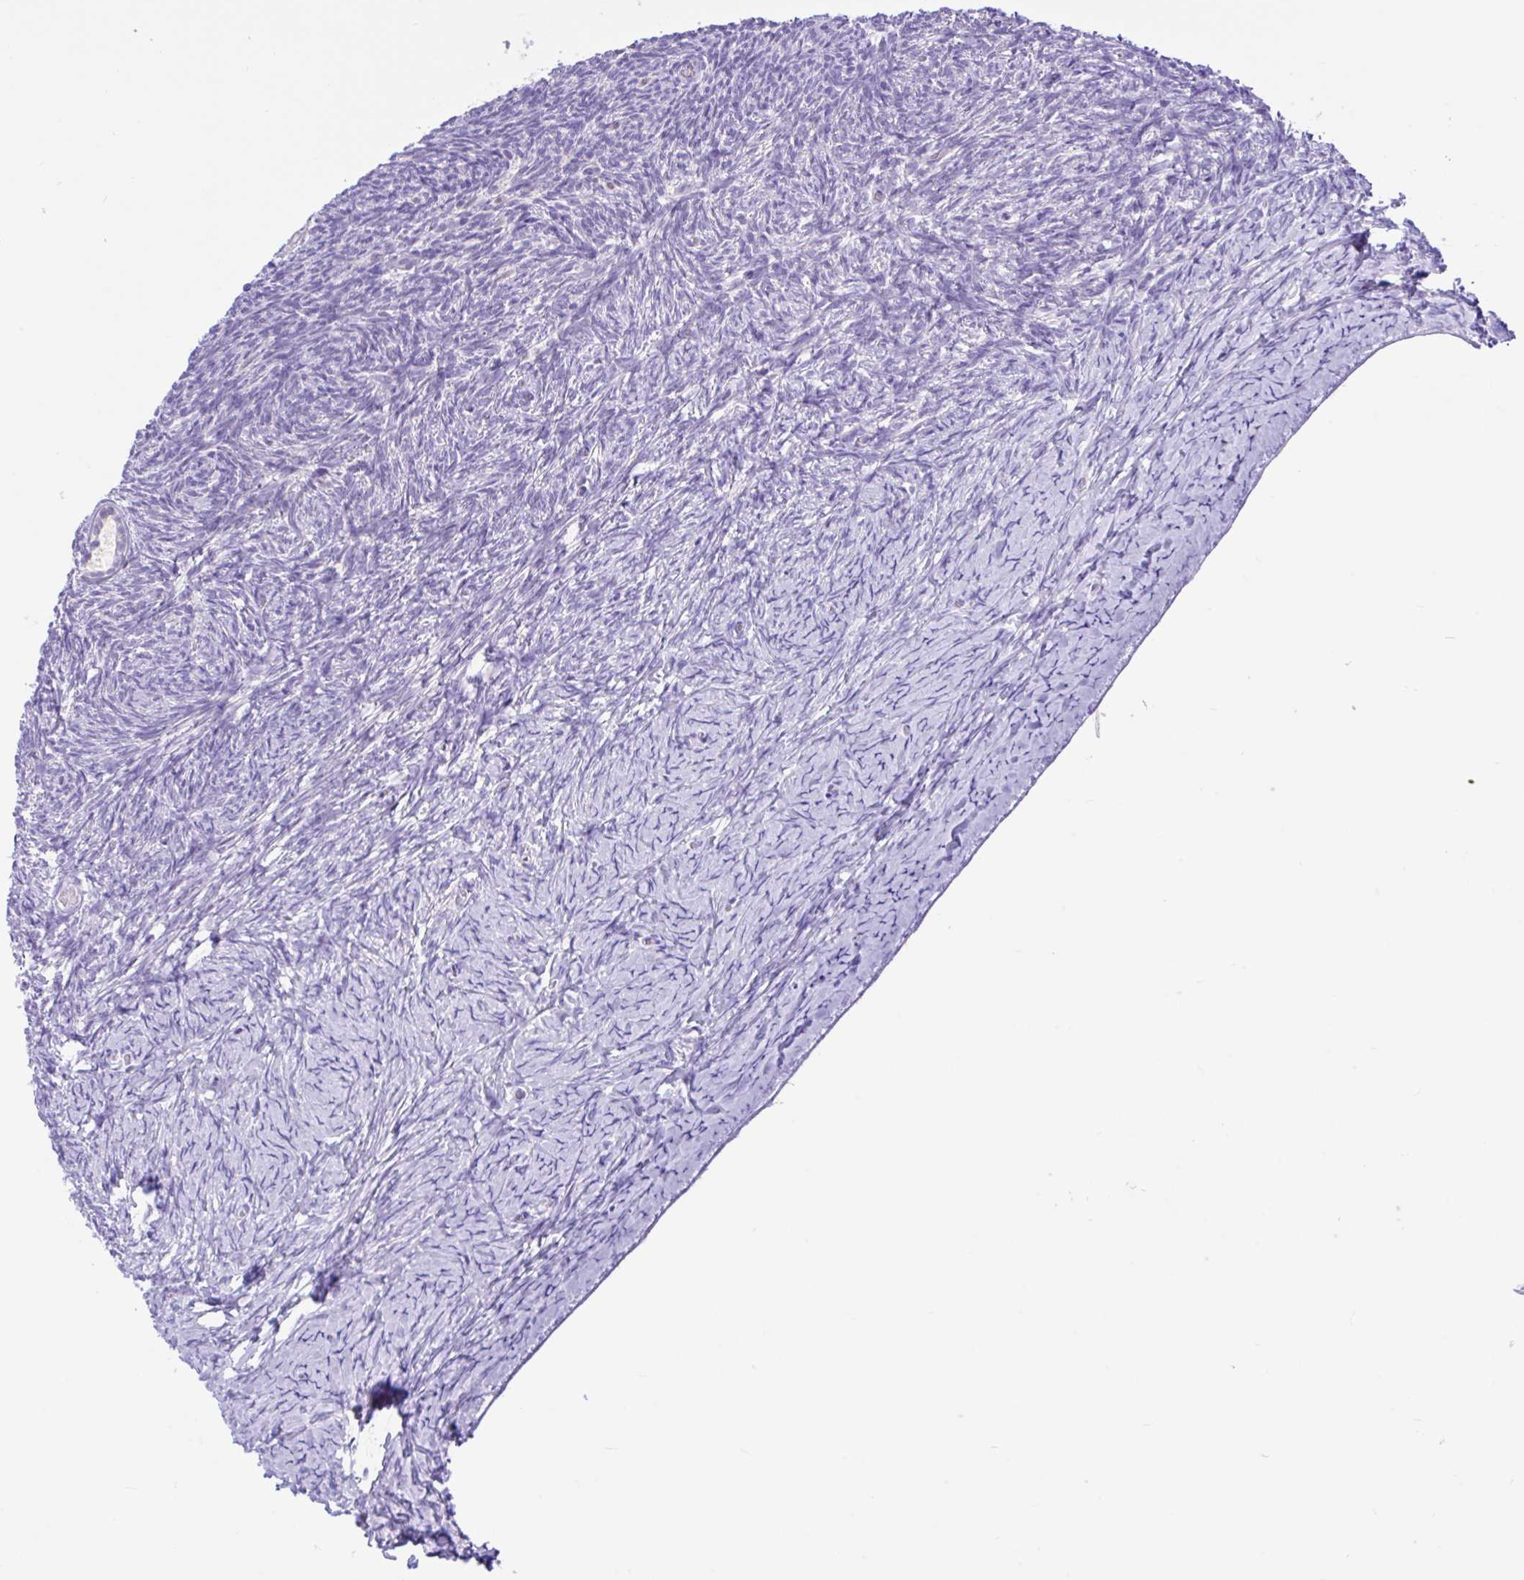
{"staining": {"intensity": "negative", "quantity": "none", "location": "none"}, "tissue": "ovary", "cell_type": "Follicle cells", "image_type": "normal", "snomed": [{"axis": "morphology", "description": "Normal tissue, NOS"}, {"axis": "topography", "description": "Ovary"}], "caption": "DAB (3,3'-diaminobenzidine) immunohistochemical staining of unremarkable ovary displays no significant staining in follicle cells. (Immunohistochemistry, brightfield microscopy, high magnification).", "gene": "ANO4", "patient": {"sex": "female", "age": 39}}